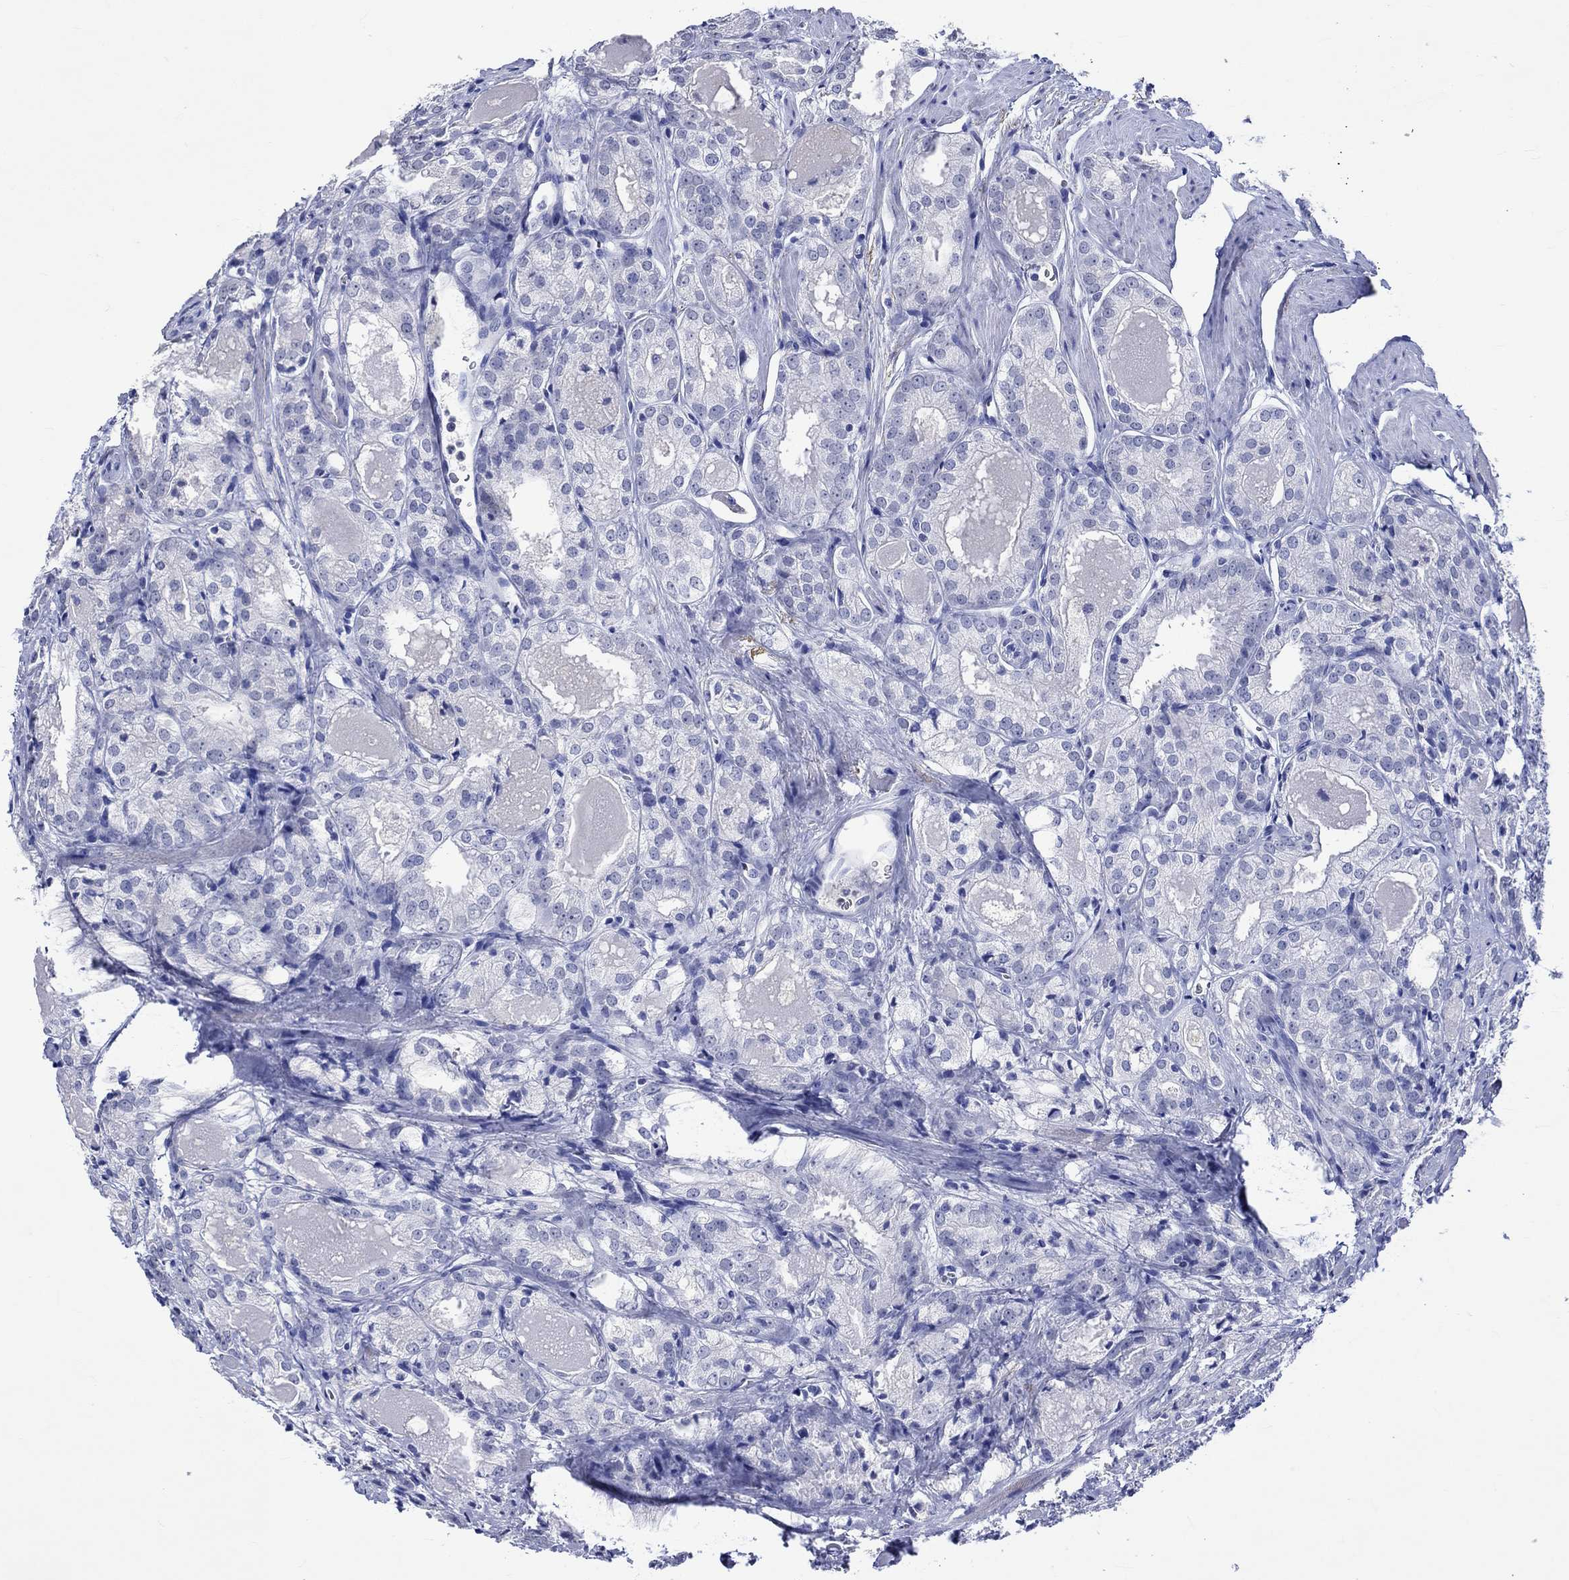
{"staining": {"intensity": "negative", "quantity": "none", "location": "none"}, "tissue": "prostate cancer", "cell_type": "Tumor cells", "image_type": "cancer", "snomed": [{"axis": "morphology", "description": "Adenocarcinoma, NOS"}, {"axis": "morphology", "description": "Adenocarcinoma, High grade"}, {"axis": "topography", "description": "Prostate"}], "caption": "Prostate high-grade adenocarcinoma was stained to show a protein in brown. There is no significant staining in tumor cells.", "gene": "KLHL35", "patient": {"sex": "male", "age": 70}}